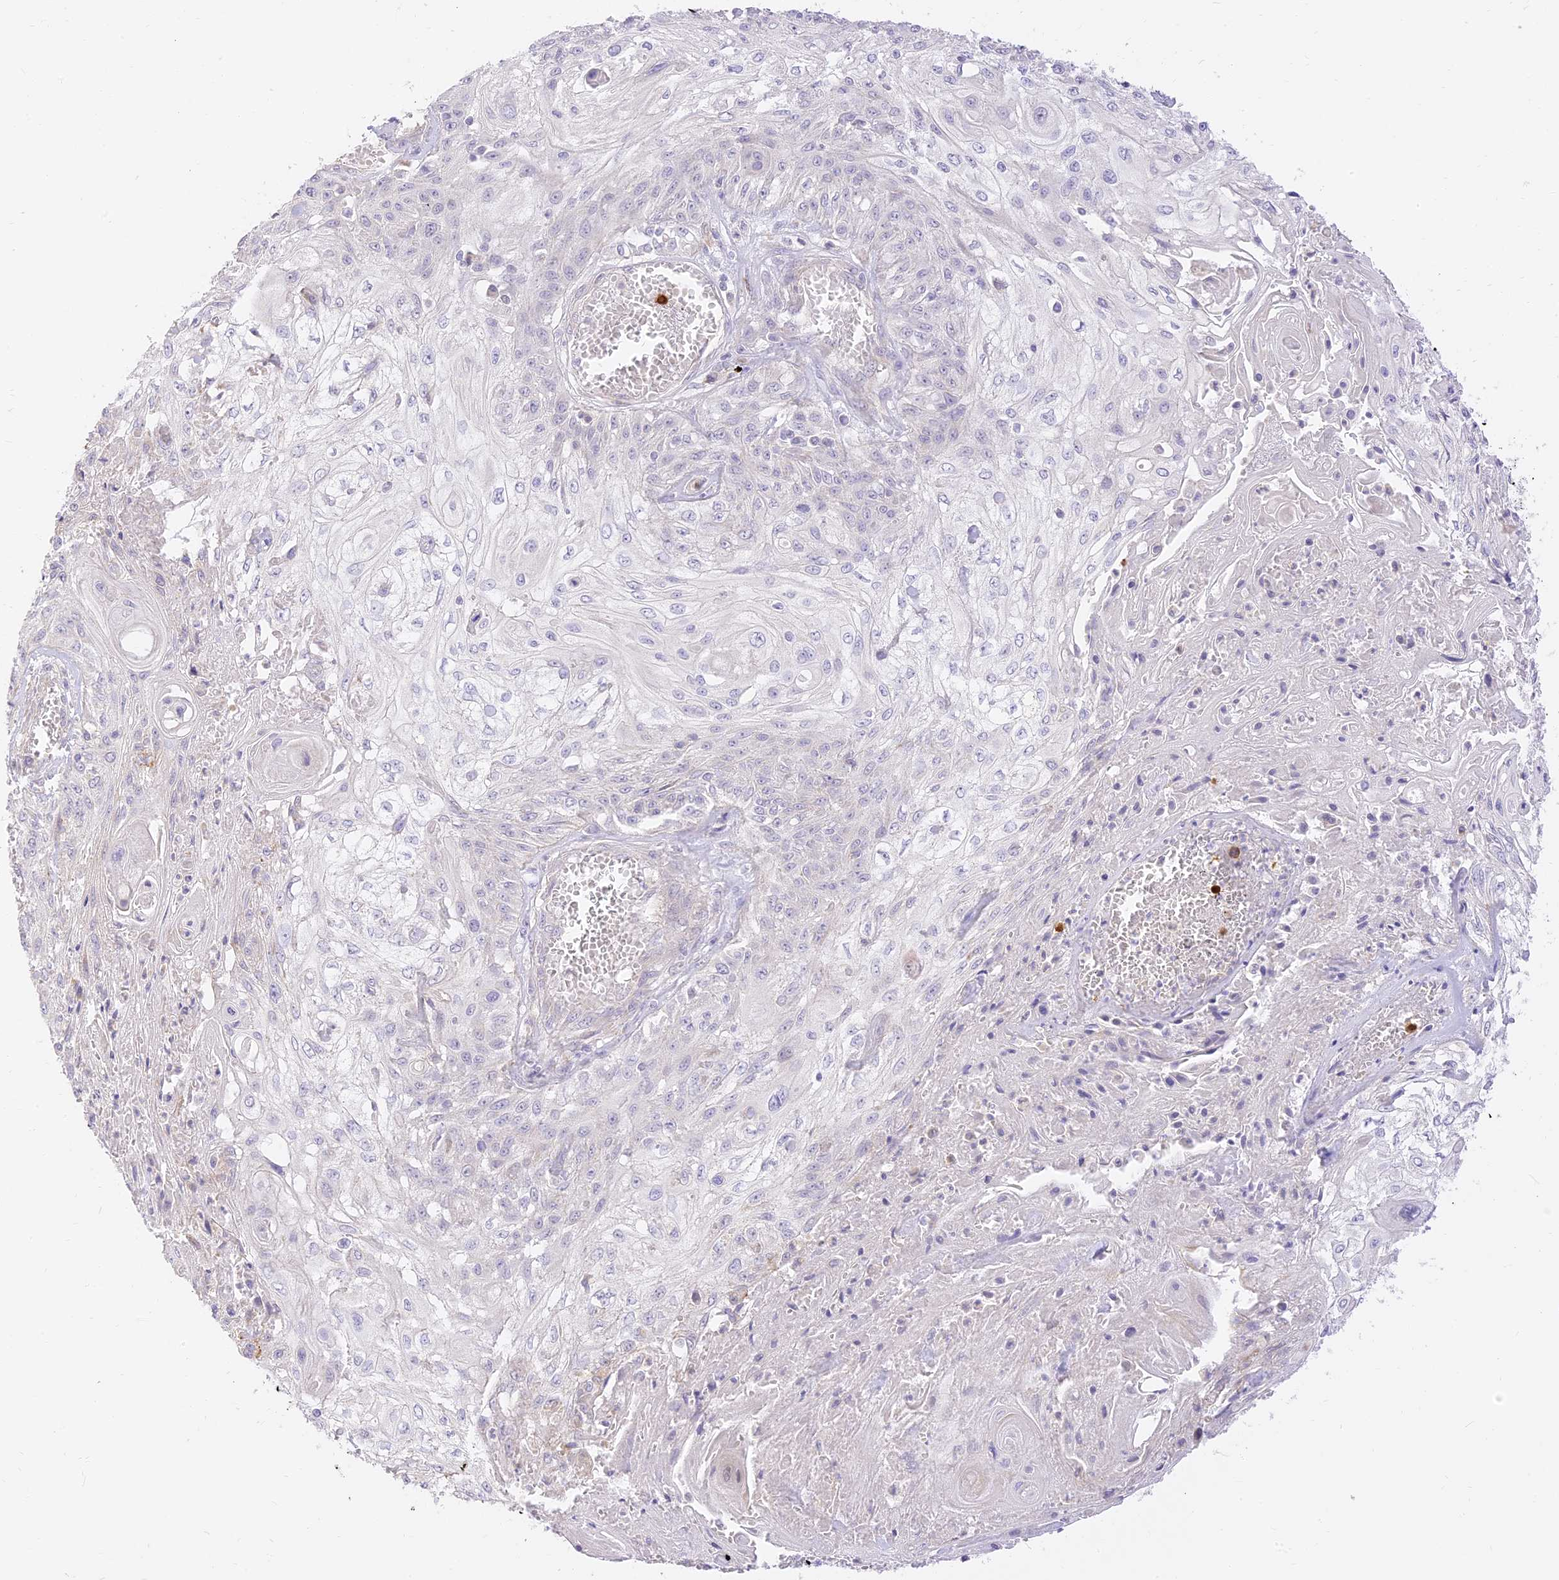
{"staining": {"intensity": "negative", "quantity": "none", "location": "none"}, "tissue": "skin cancer", "cell_type": "Tumor cells", "image_type": "cancer", "snomed": [{"axis": "morphology", "description": "Squamous cell carcinoma, NOS"}, {"axis": "morphology", "description": "Squamous cell carcinoma, metastatic, NOS"}, {"axis": "topography", "description": "Skin"}, {"axis": "topography", "description": "Lymph node"}], "caption": "This is an immunohistochemistry (IHC) image of human skin metastatic squamous cell carcinoma. There is no staining in tumor cells.", "gene": "LRRC15", "patient": {"sex": "male", "age": 75}}